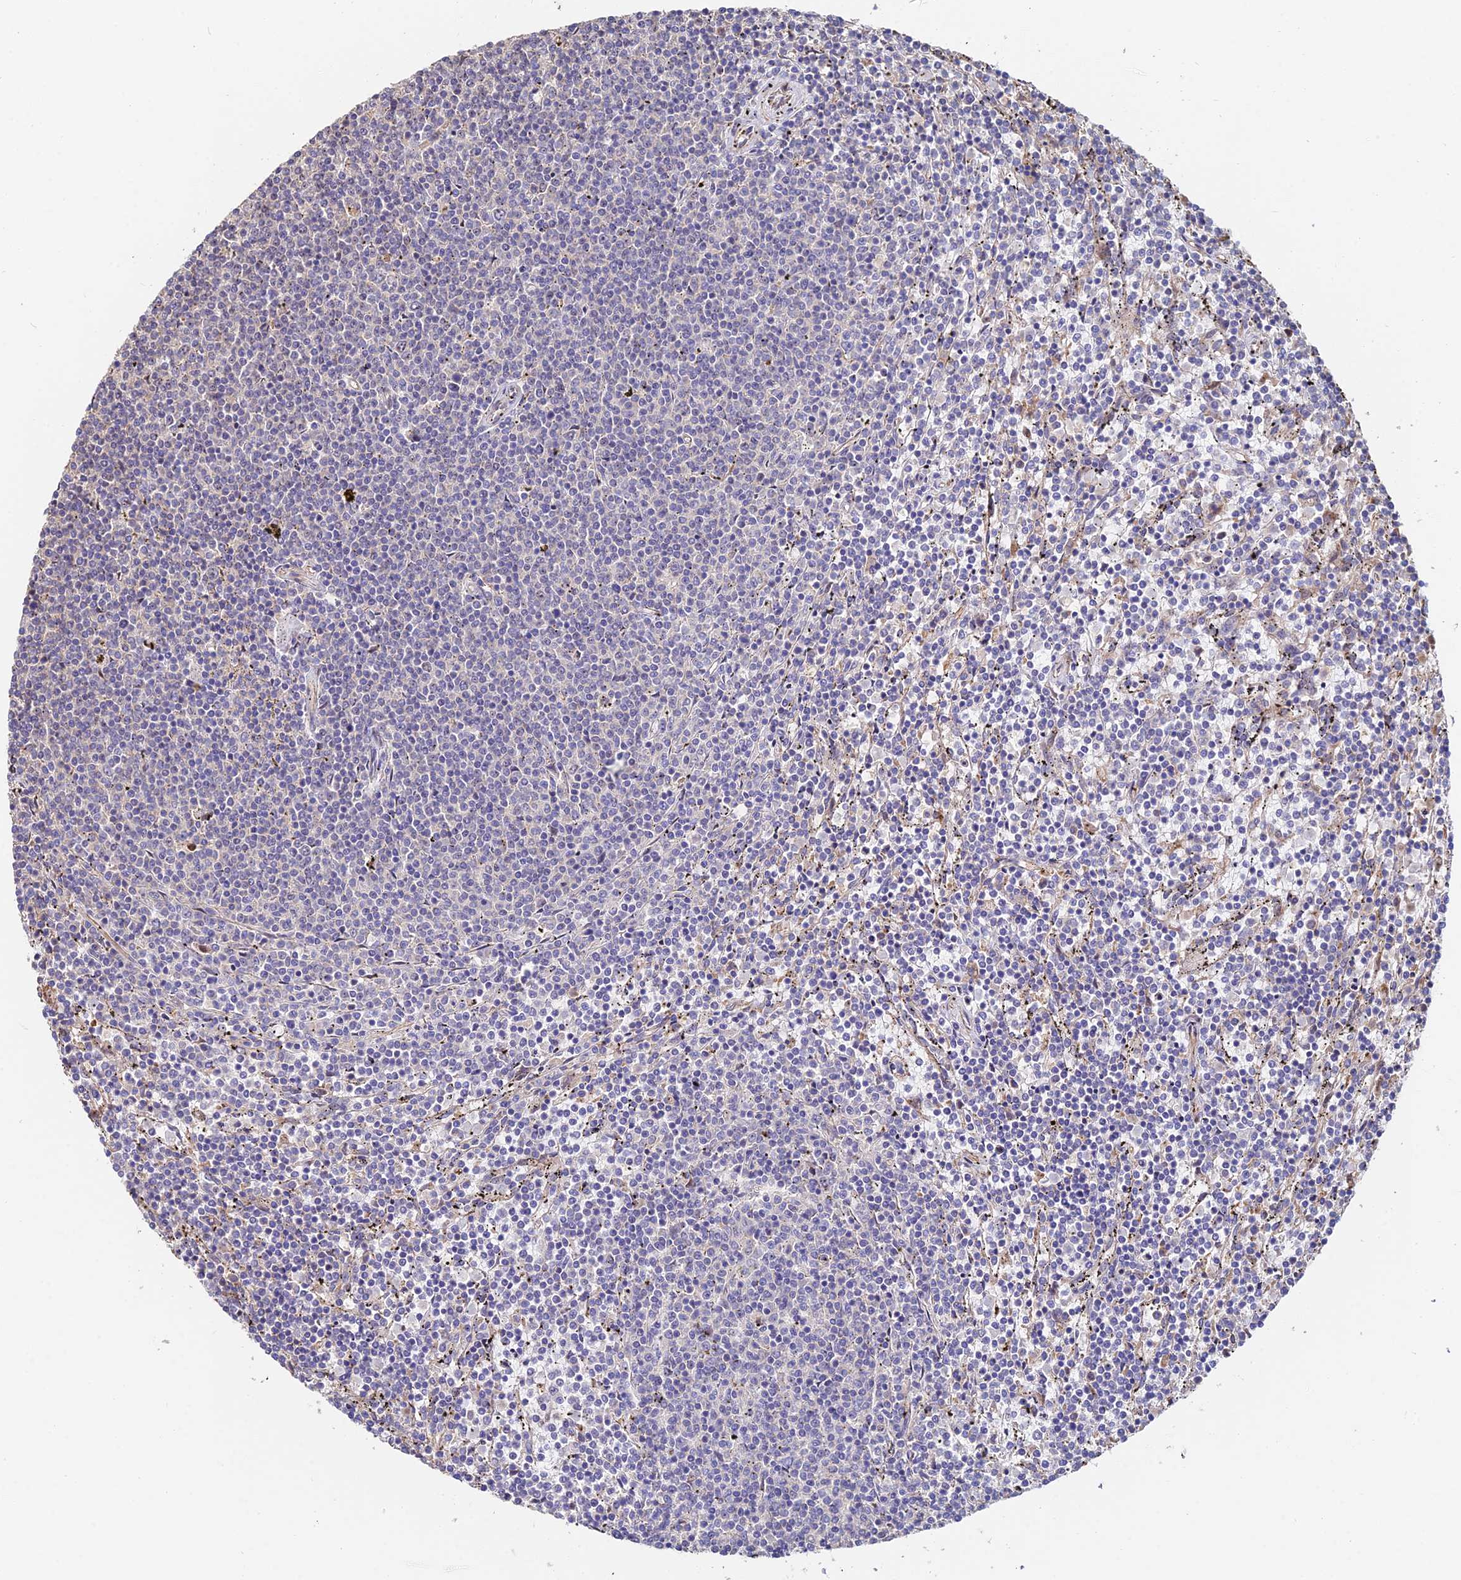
{"staining": {"intensity": "negative", "quantity": "none", "location": "none"}, "tissue": "lymphoma", "cell_type": "Tumor cells", "image_type": "cancer", "snomed": [{"axis": "morphology", "description": "Malignant lymphoma, non-Hodgkin's type, Low grade"}, {"axis": "topography", "description": "Spleen"}], "caption": "IHC photomicrograph of malignant lymphoma, non-Hodgkin's type (low-grade) stained for a protein (brown), which reveals no expression in tumor cells. Nuclei are stained in blue.", "gene": "ACTR5", "patient": {"sex": "female", "age": 50}}